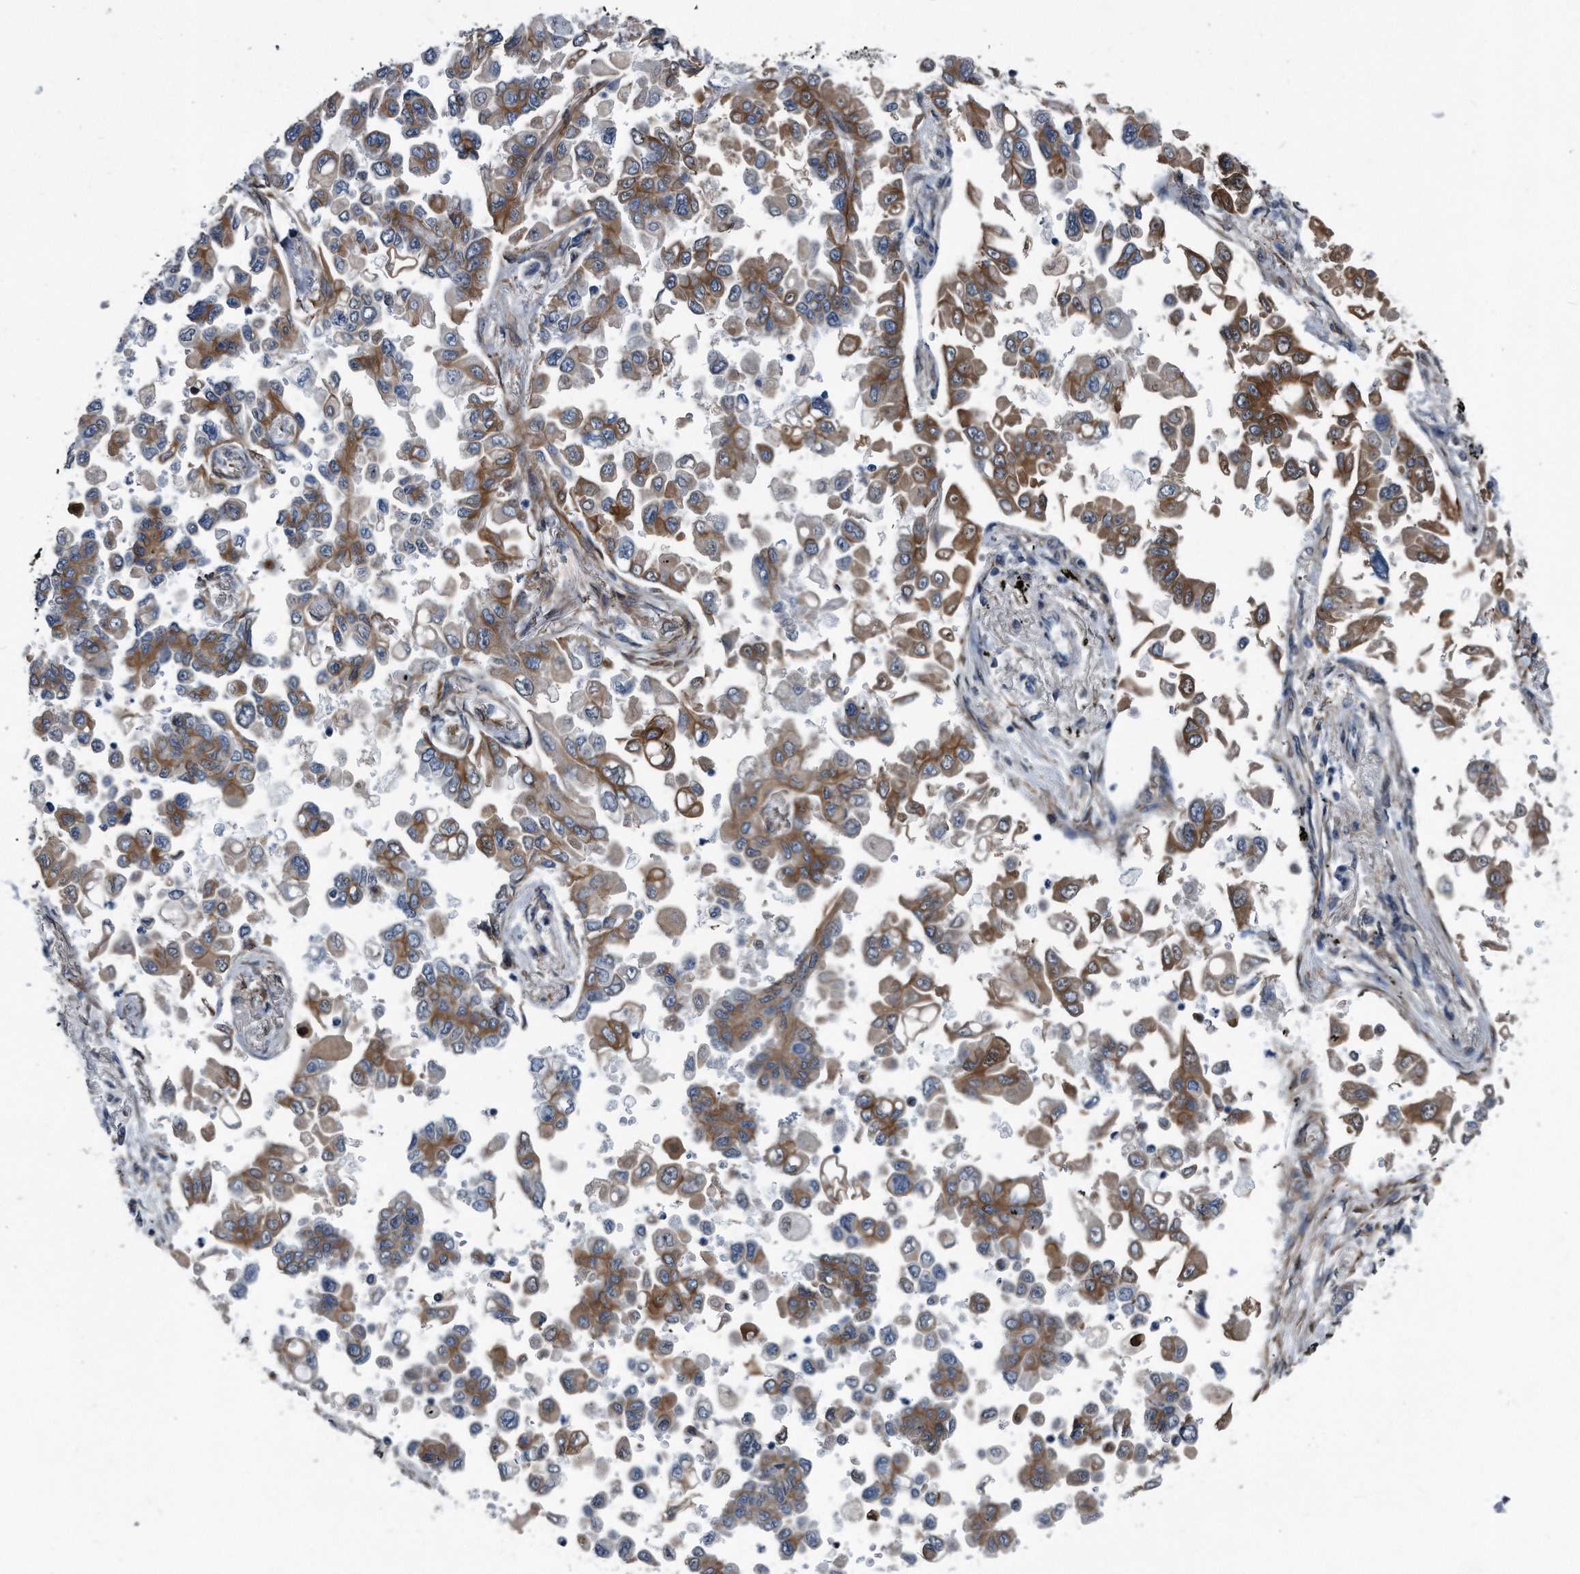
{"staining": {"intensity": "moderate", "quantity": ">75%", "location": "cytoplasmic/membranous"}, "tissue": "lung cancer", "cell_type": "Tumor cells", "image_type": "cancer", "snomed": [{"axis": "morphology", "description": "Adenocarcinoma, NOS"}, {"axis": "topography", "description": "Lung"}], "caption": "An image of human lung cancer (adenocarcinoma) stained for a protein reveals moderate cytoplasmic/membranous brown staining in tumor cells. The staining is performed using DAB brown chromogen to label protein expression. The nuclei are counter-stained blue using hematoxylin.", "gene": "PLEC", "patient": {"sex": "female", "age": 67}}